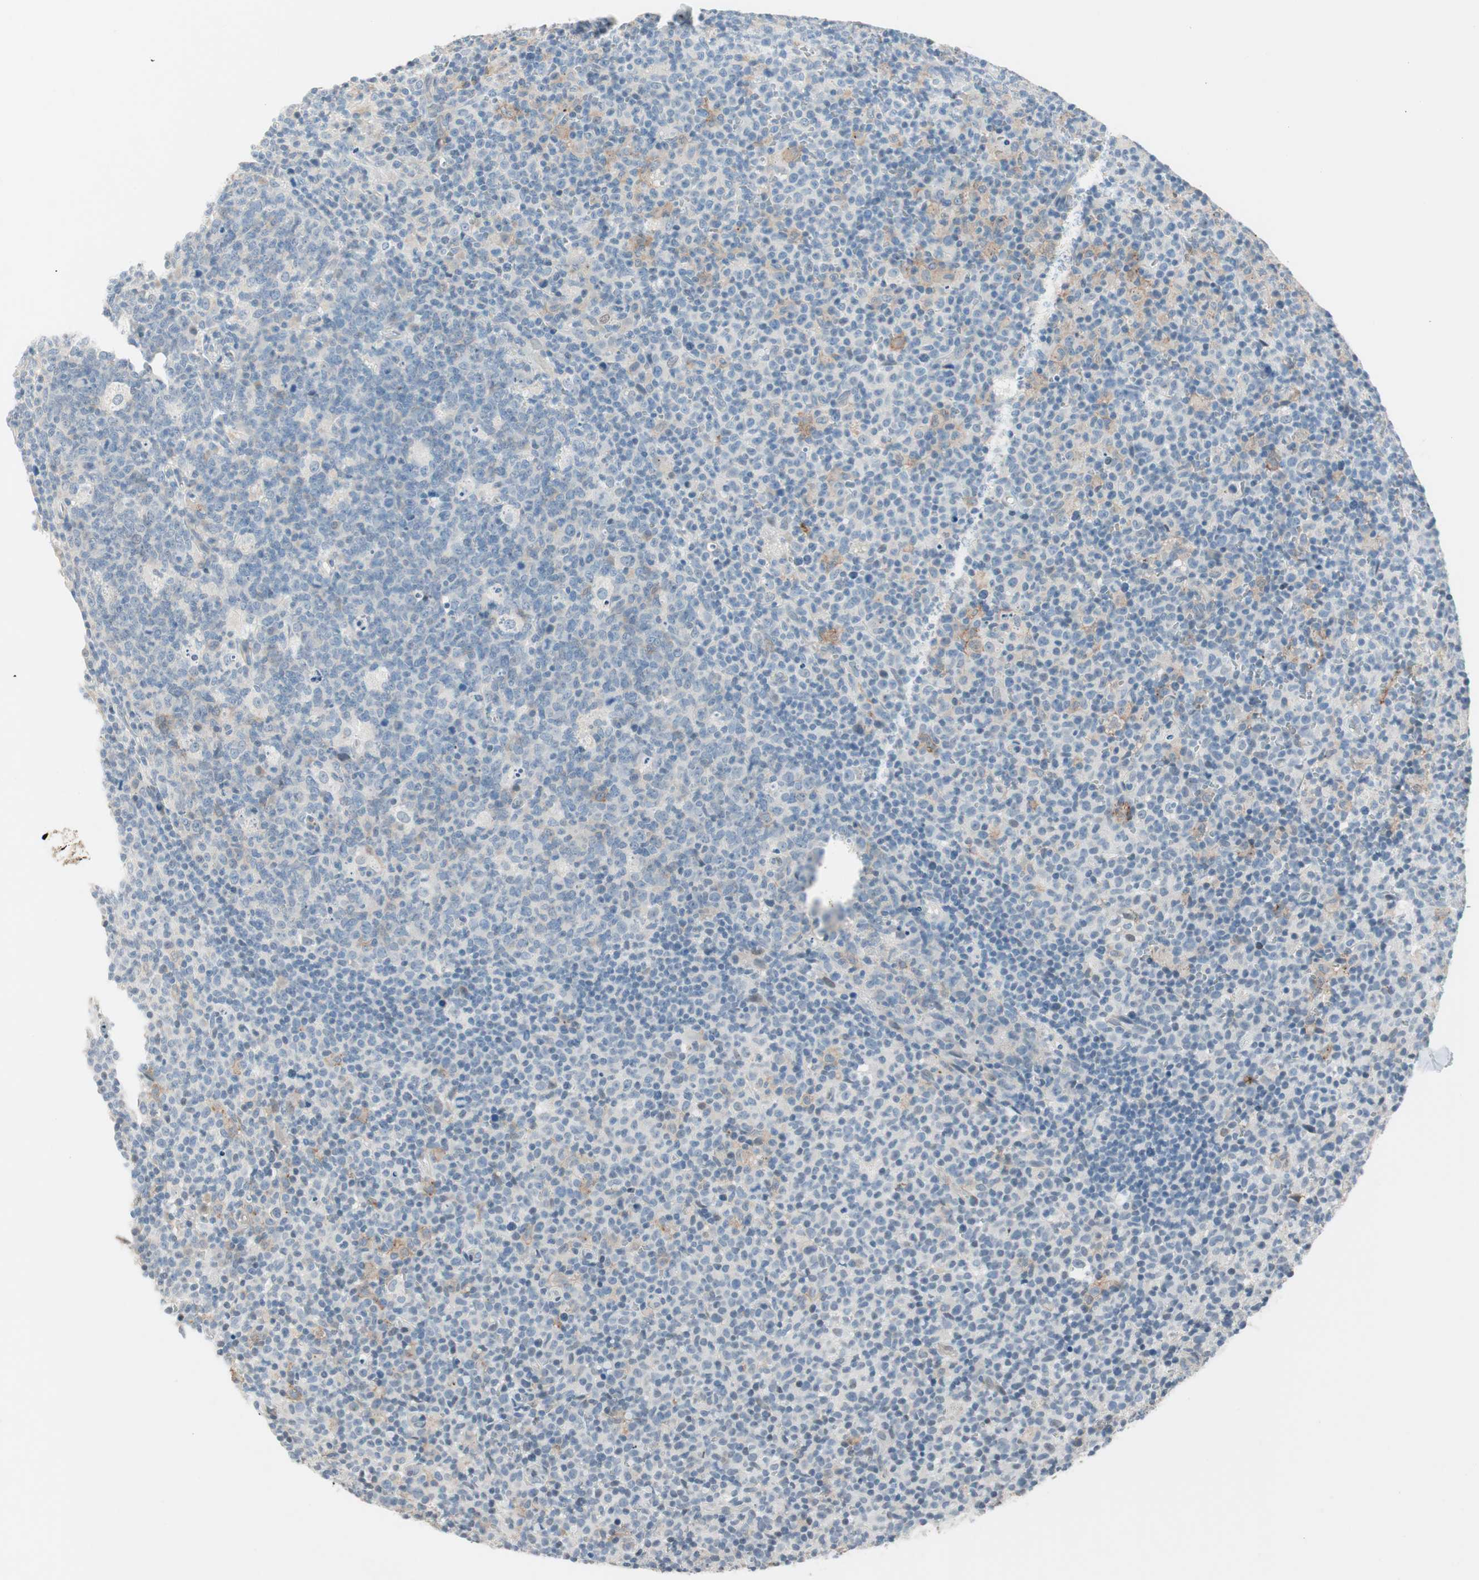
{"staining": {"intensity": "weak", "quantity": "<25%", "location": "cytoplasmic/membranous"}, "tissue": "lymph node", "cell_type": "Germinal center cells", "image_type": "normal", "snomed": [{"axis": "morphology", "description": "Normal tissue, NOS"}, {"axis": "morphology", "description": "Inflammation, NOS"}, {"axis": "topography", "description": "Lymph node"}], "caption": "Unremarkable lymph node was stained to show a protein in brown. There is no significant expression in germinal center cells. (DAB immunohistochemistry (IHC) with hematoxylin counter stain).", "gene": "GNAO1", "patient": {"sex": "male", "age": 55}}